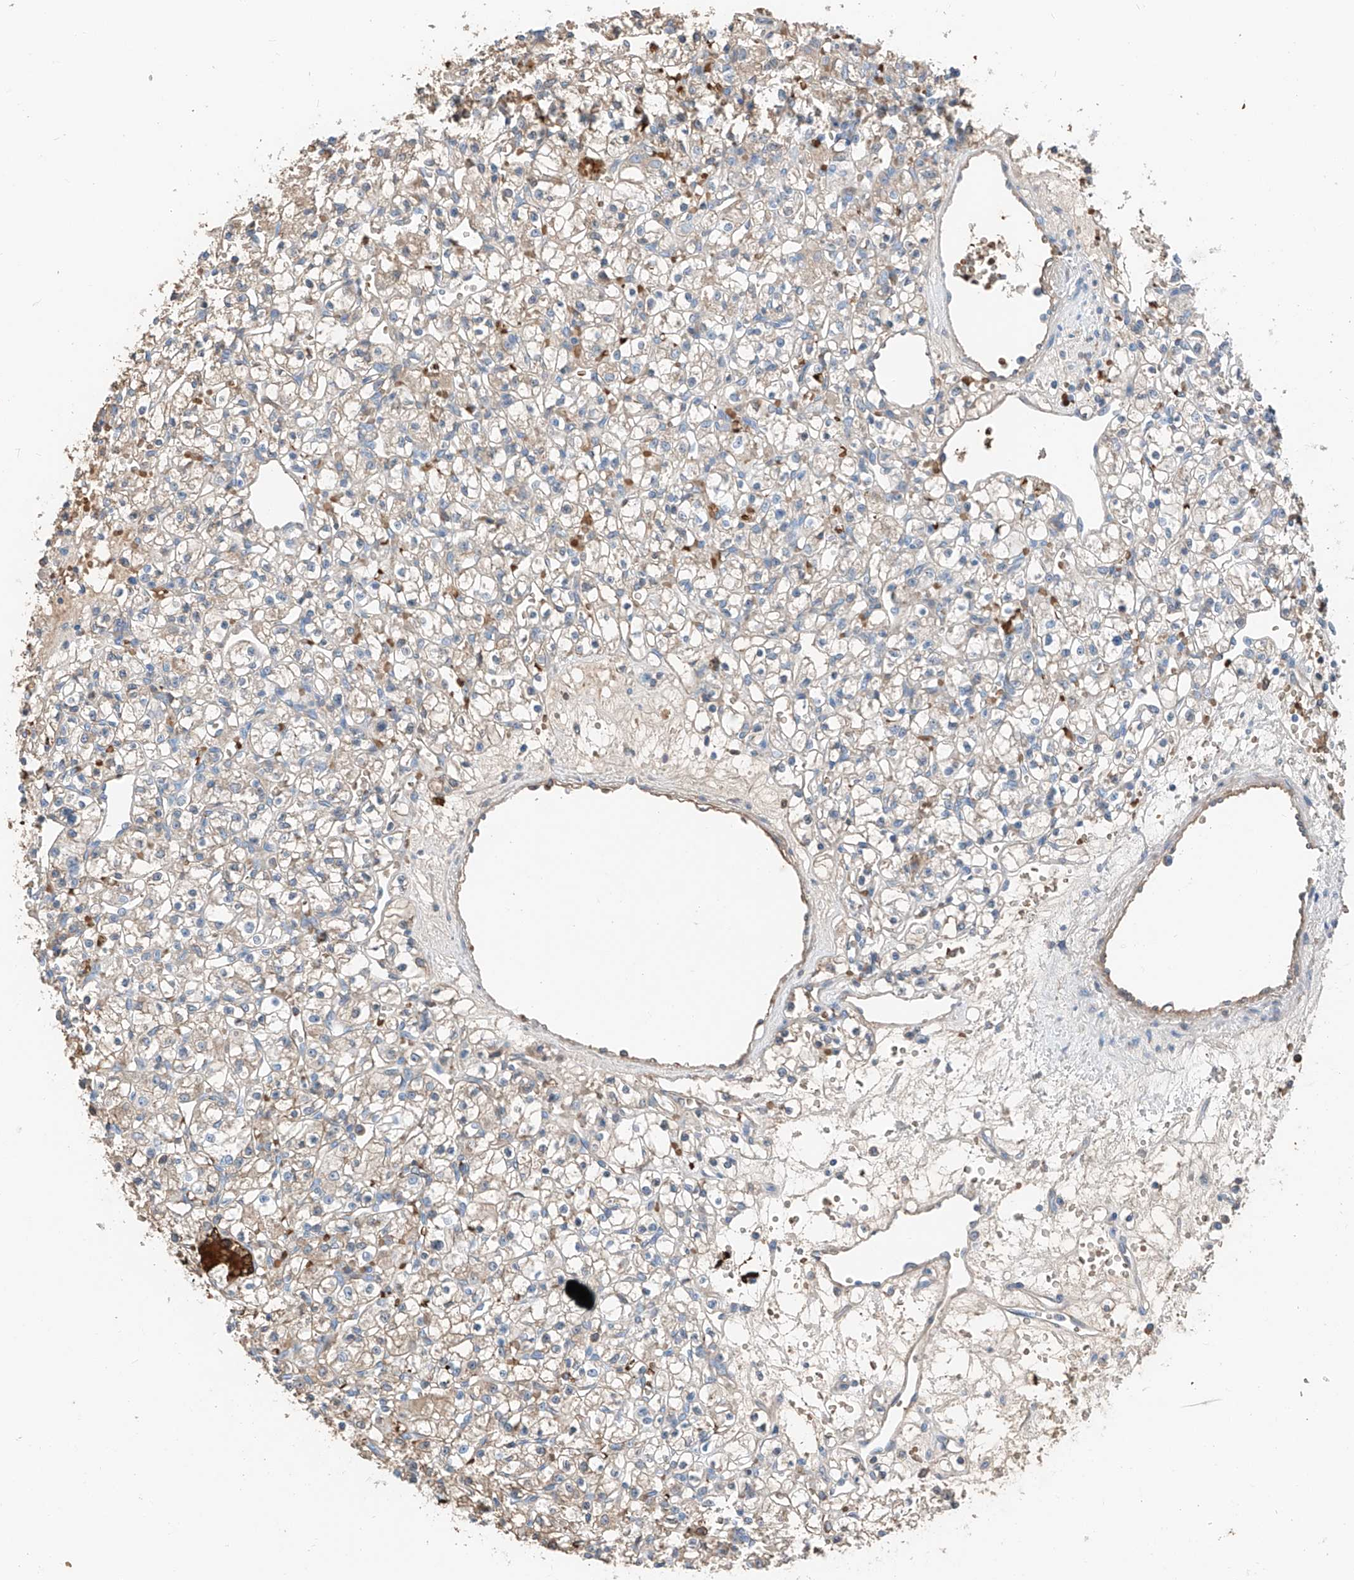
{"staining": {"intensity": "negative", "quantity": "none", "location": "none"}, "tissue": "renal cancer", "cell_type": "Tumor cells", "image_type": "cancer", "snomed": [{"axis": "morphology", "description": "Adenocarcinoma, NOS"}, {"axis": "topography", "description": "Kidney"}], "caption": "This is an immunohistochemistry photomicrograph of human adenocarcinoma (renal). There is no staining in tumor cells.", "gene": "PRSS23", "patient": {"sex": "female", "age": 59}}